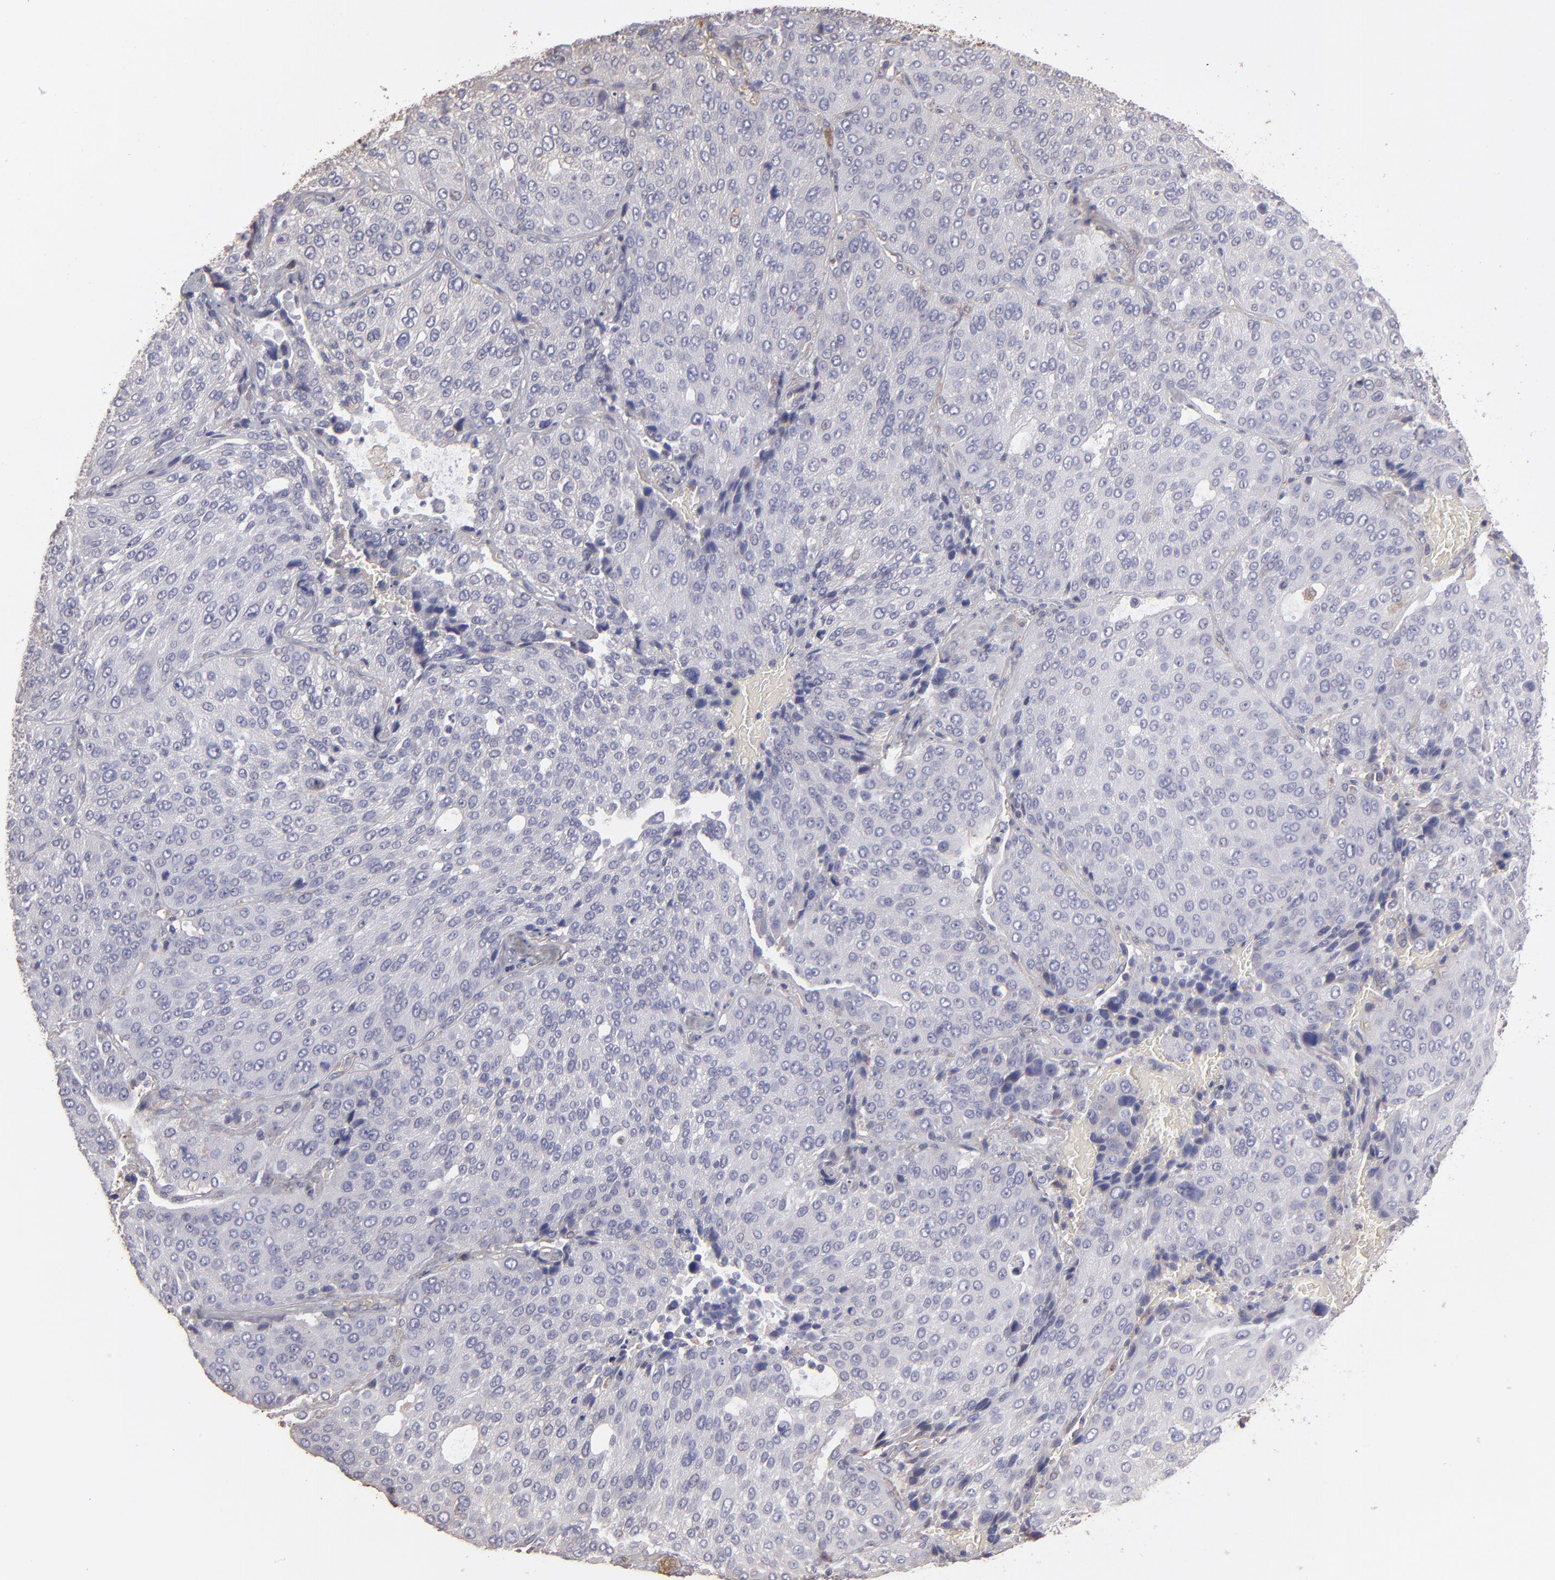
{"staining": {"intensity": "weak", "quantity": "<25%", "location": "cytoplasmic/membranous"}, "tissue": "lung cancer", "cell_type": "Tumor cells", "image_type": "cancer", "snomed": [{"axis": "morphology", "description": "Squamous cell carcinoma, NOS"}, {"axis": "topography", "description": "Lung"}], "caption": "DAB (3,3'-diaminobenzidine) immunohistochemical staining of squamous cell carcinoma (lung) displays no significant expression in tumor cells.", "gene": "CALR", "patient": {"sex": "male", "age": 54}}